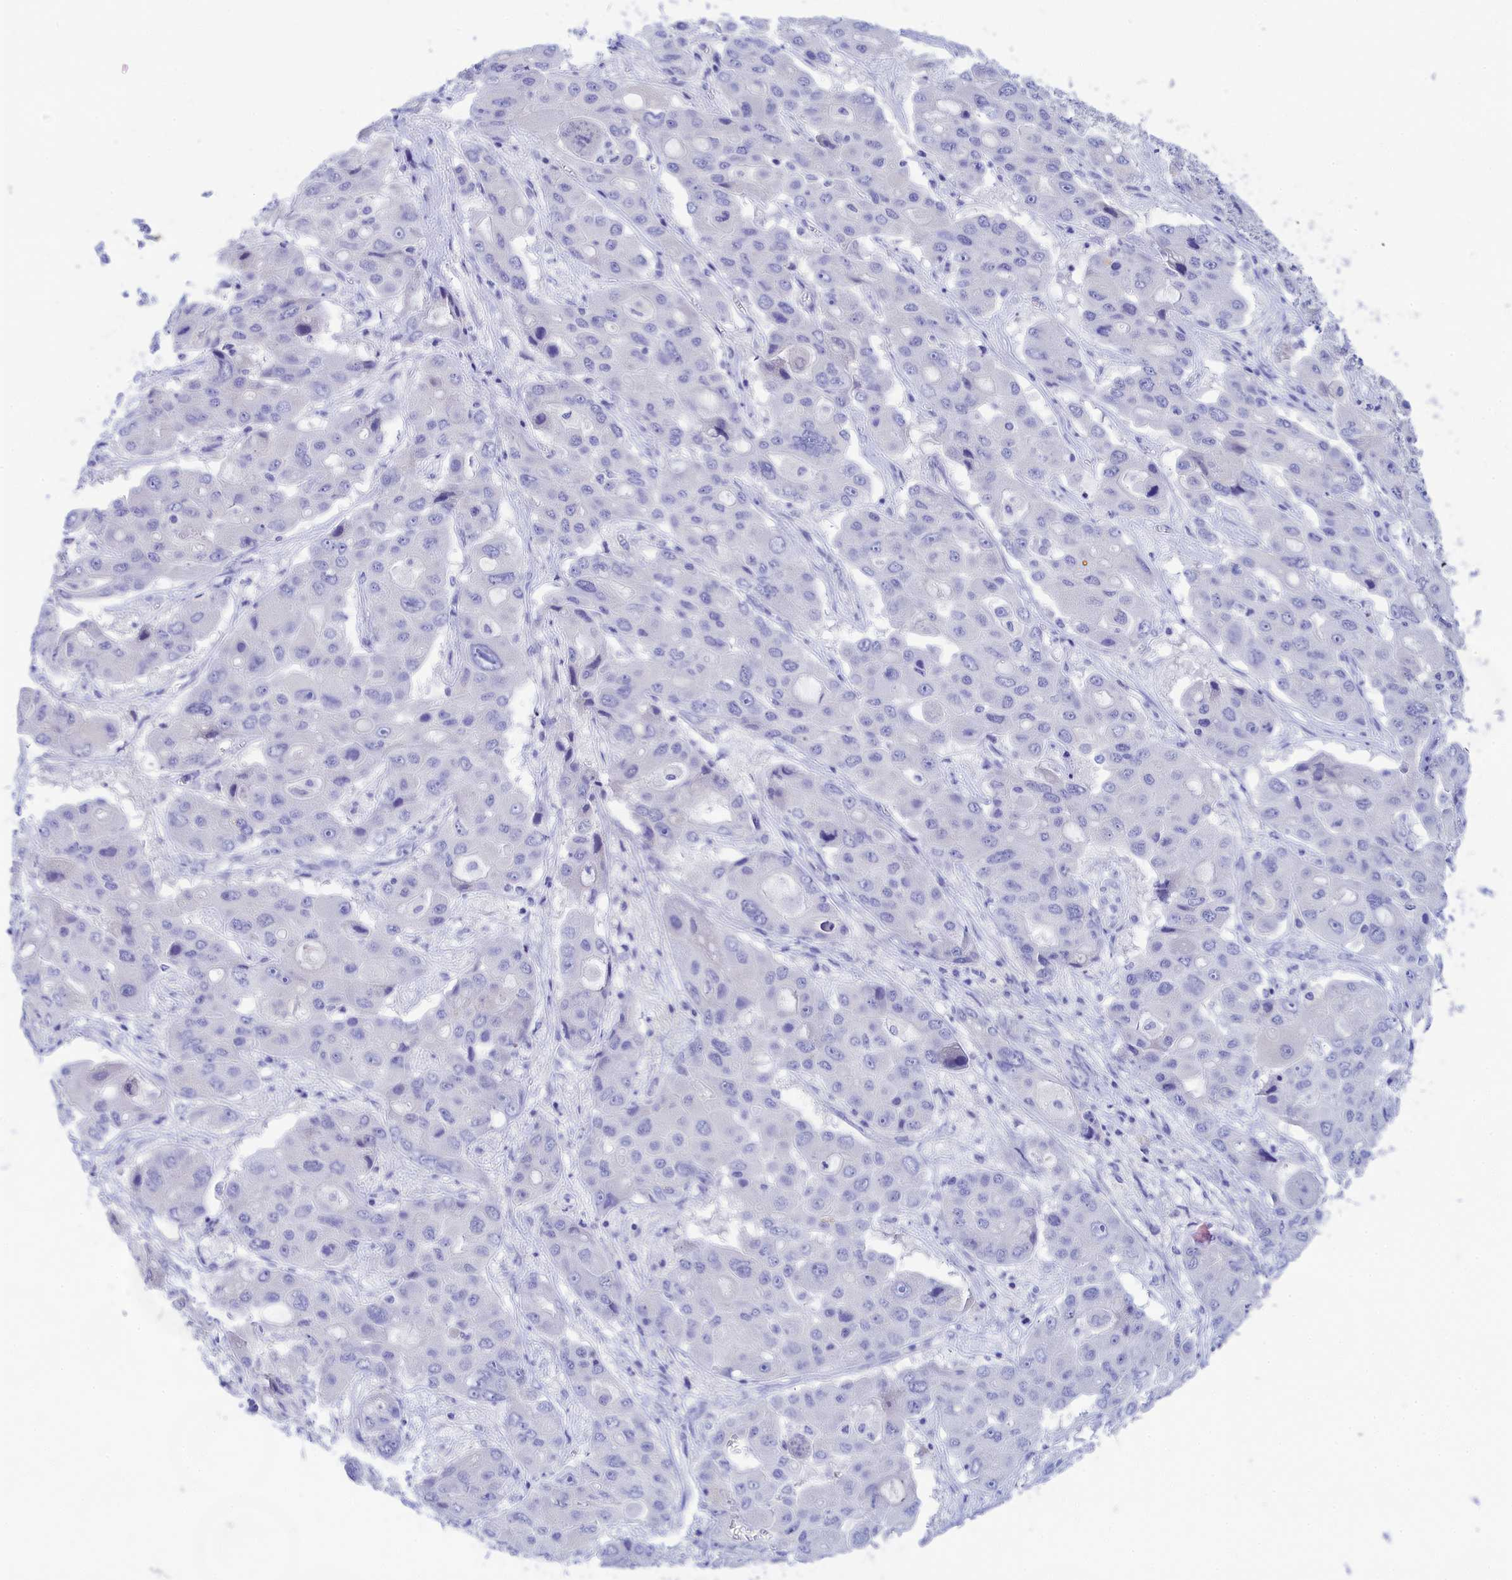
{"staining": {"intensity": "negative", "quantity": "none", "location": "none"}, "tissue": "liver cancer", "cell_type": "Tumor cells", "image_type": "cancer", "snomed": [{"axis": "morphology", "description": "Cholangiocarcinoma"}, {"axis": "topography", "description": "Liver"}], "caption": "Human cholangiocarcinoma (liver) stained for a protein using immunohistochemistry (IHC) shows no positivity in tumor cells.", "gene": "TRIM10", "patient": {"sex": "male", "age": 67}}